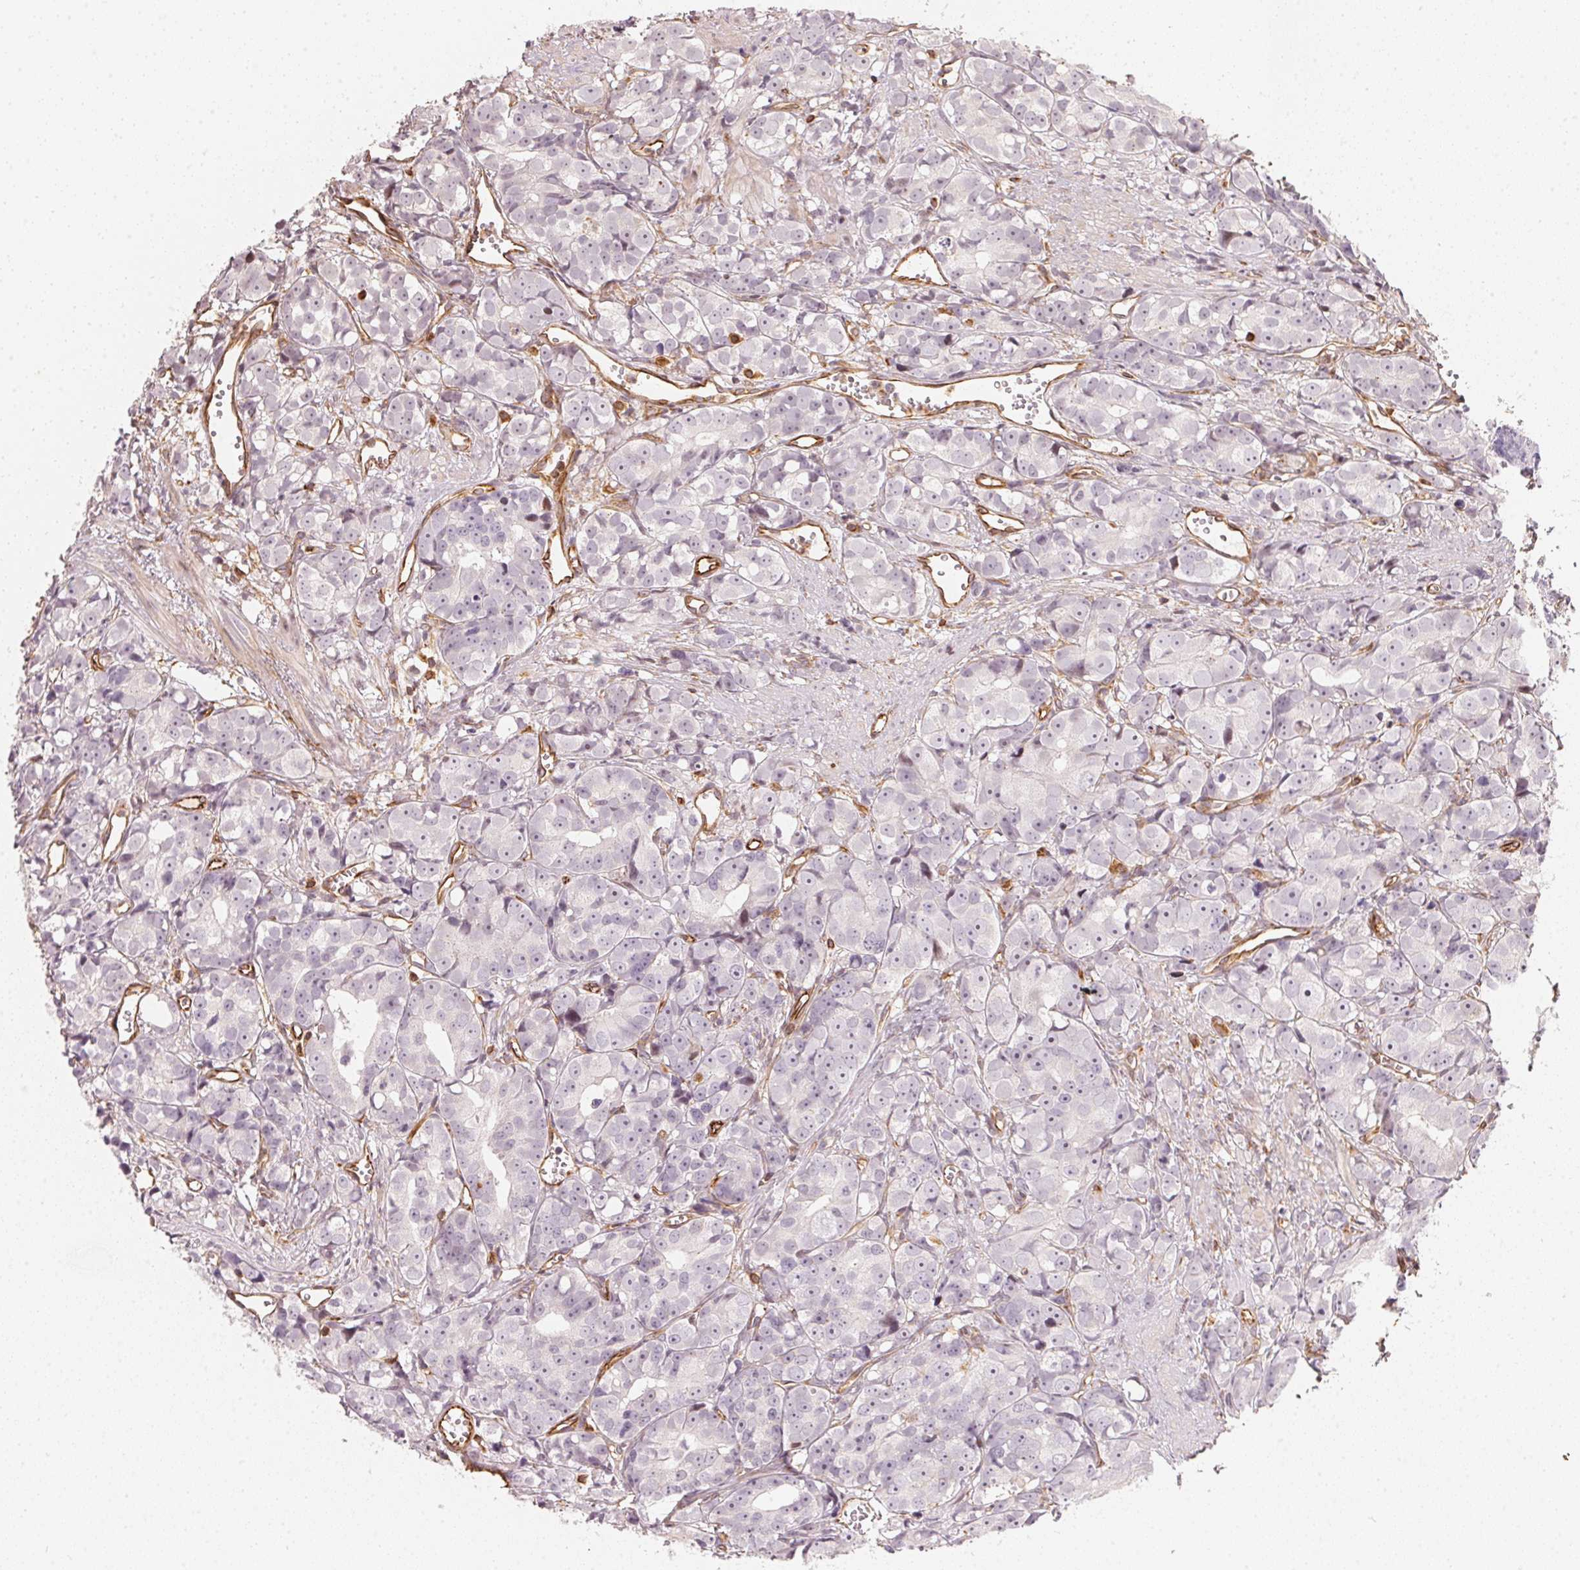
{"staining": {"intensity": "negative", "quantity": "none", "location": "none"}, "tissue": "prostate cancer", "cell_type": "Tumor cells", "image_type": "cancer", "snomed": [{"axis": "morphology", "description": "Adenocarcinoma, High grade"}, {"axis": "topography", "description": "Prostate"}], "caption": "A photomicrograph of human prostate cancer (high-grade adenocarcinoma) is negative for staining in tumor cells.", "gene": "FOXR2", "patient": {"sex": "male", "age": 77}}